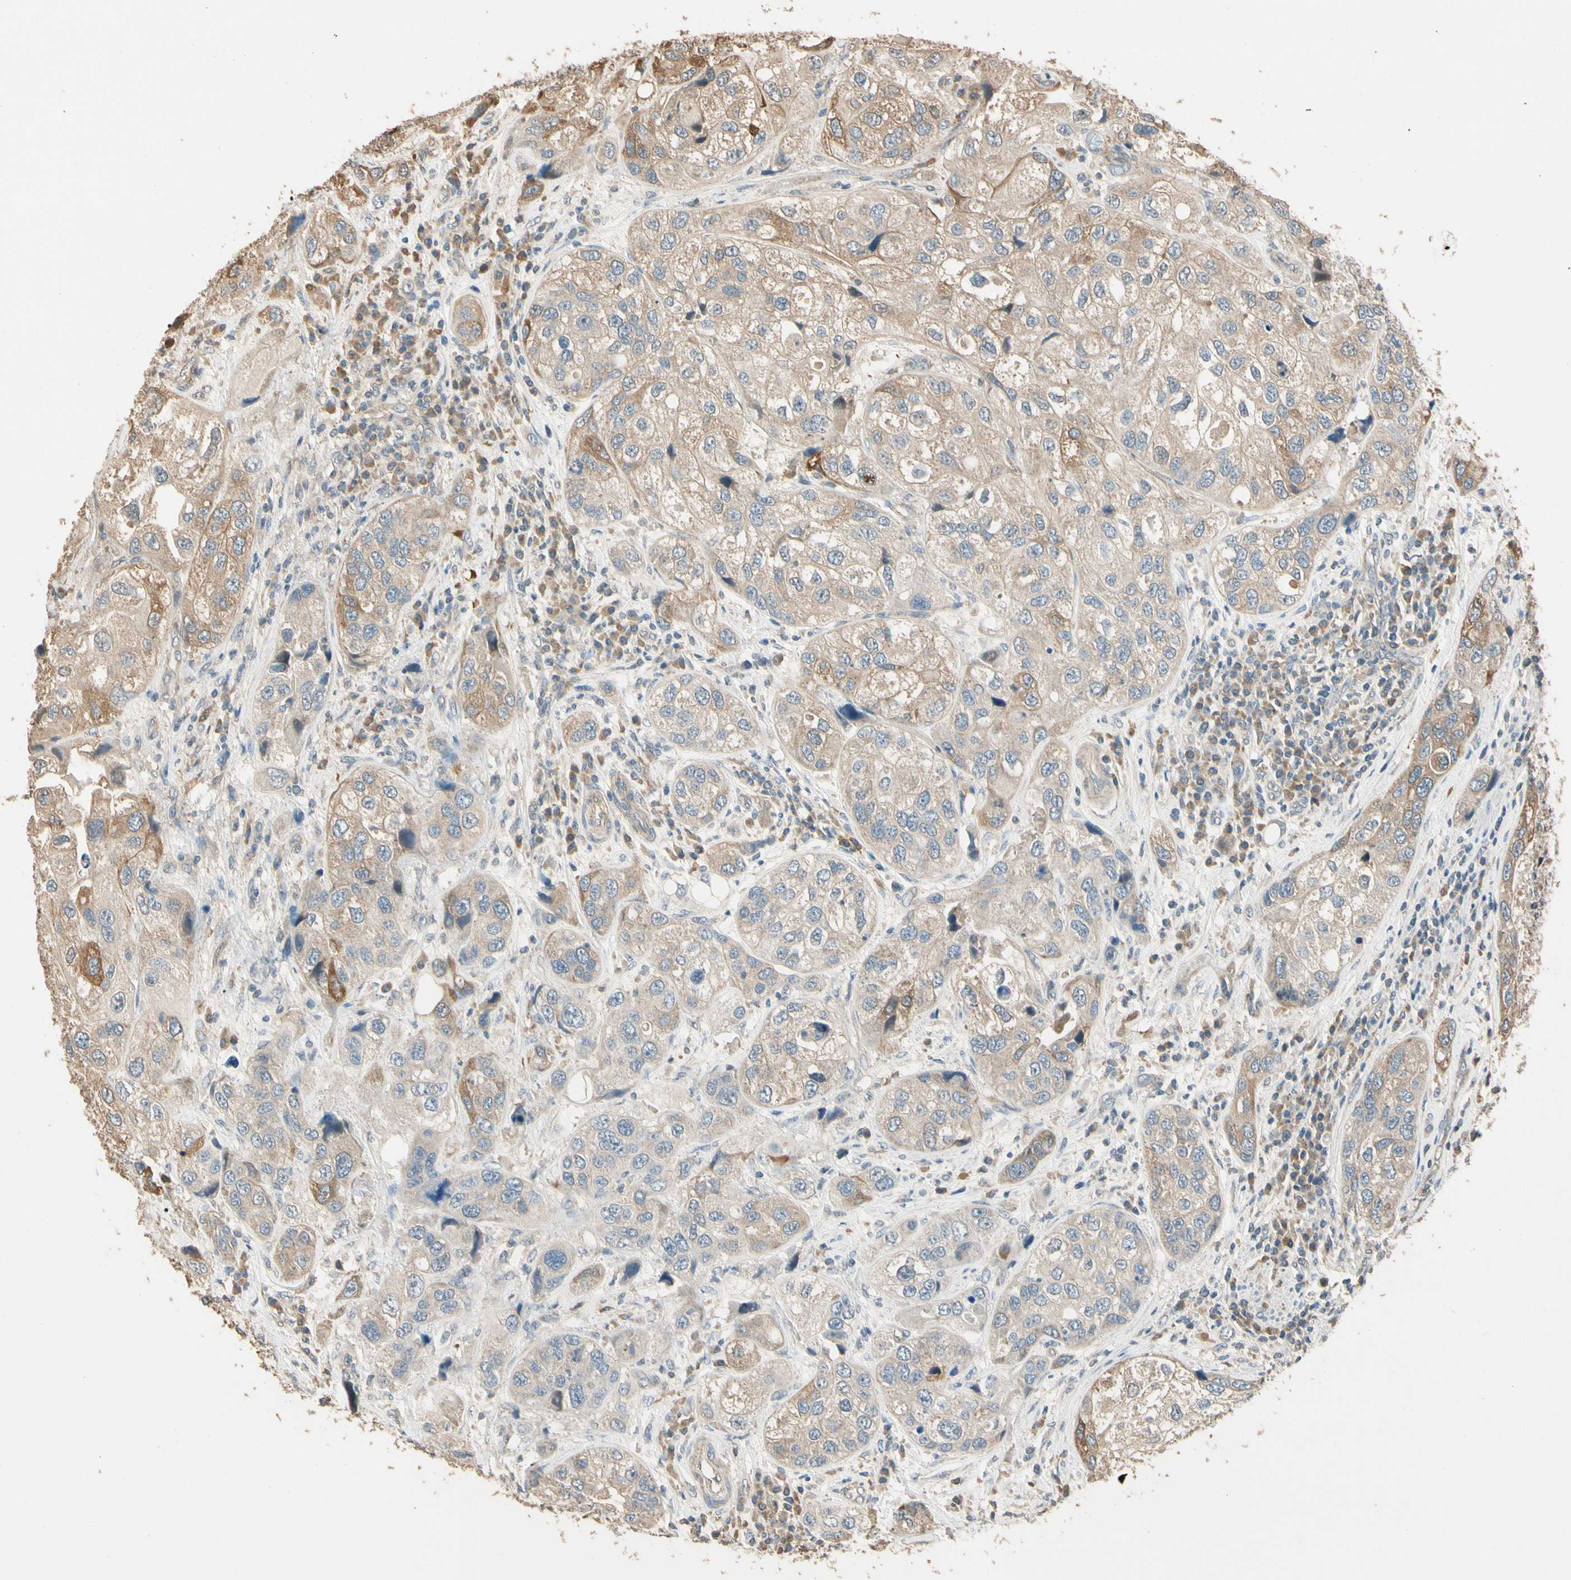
{"staining": {"intensity": "moderate", "quantity": "25%-75%", "location": "cytoplasmic/membranous"}, "tissue": "urothelial cancer", "cell_type": "Tumor cells", "image_type": "cancer", "snomed": [{"axis": "morphology", "description": "Urothelial carcinoma, High grade"}, {"axis": "topography", "description": "Urinary bladder"}], "caption": "Brown immunohistochemical staining in human urothelial cancer exhibits moderate cytoplasmic/membranous staining in about 25%-75% of tumor cells.", "gene": "CDH6", "patient": {"sex": "female", "age": 64}}